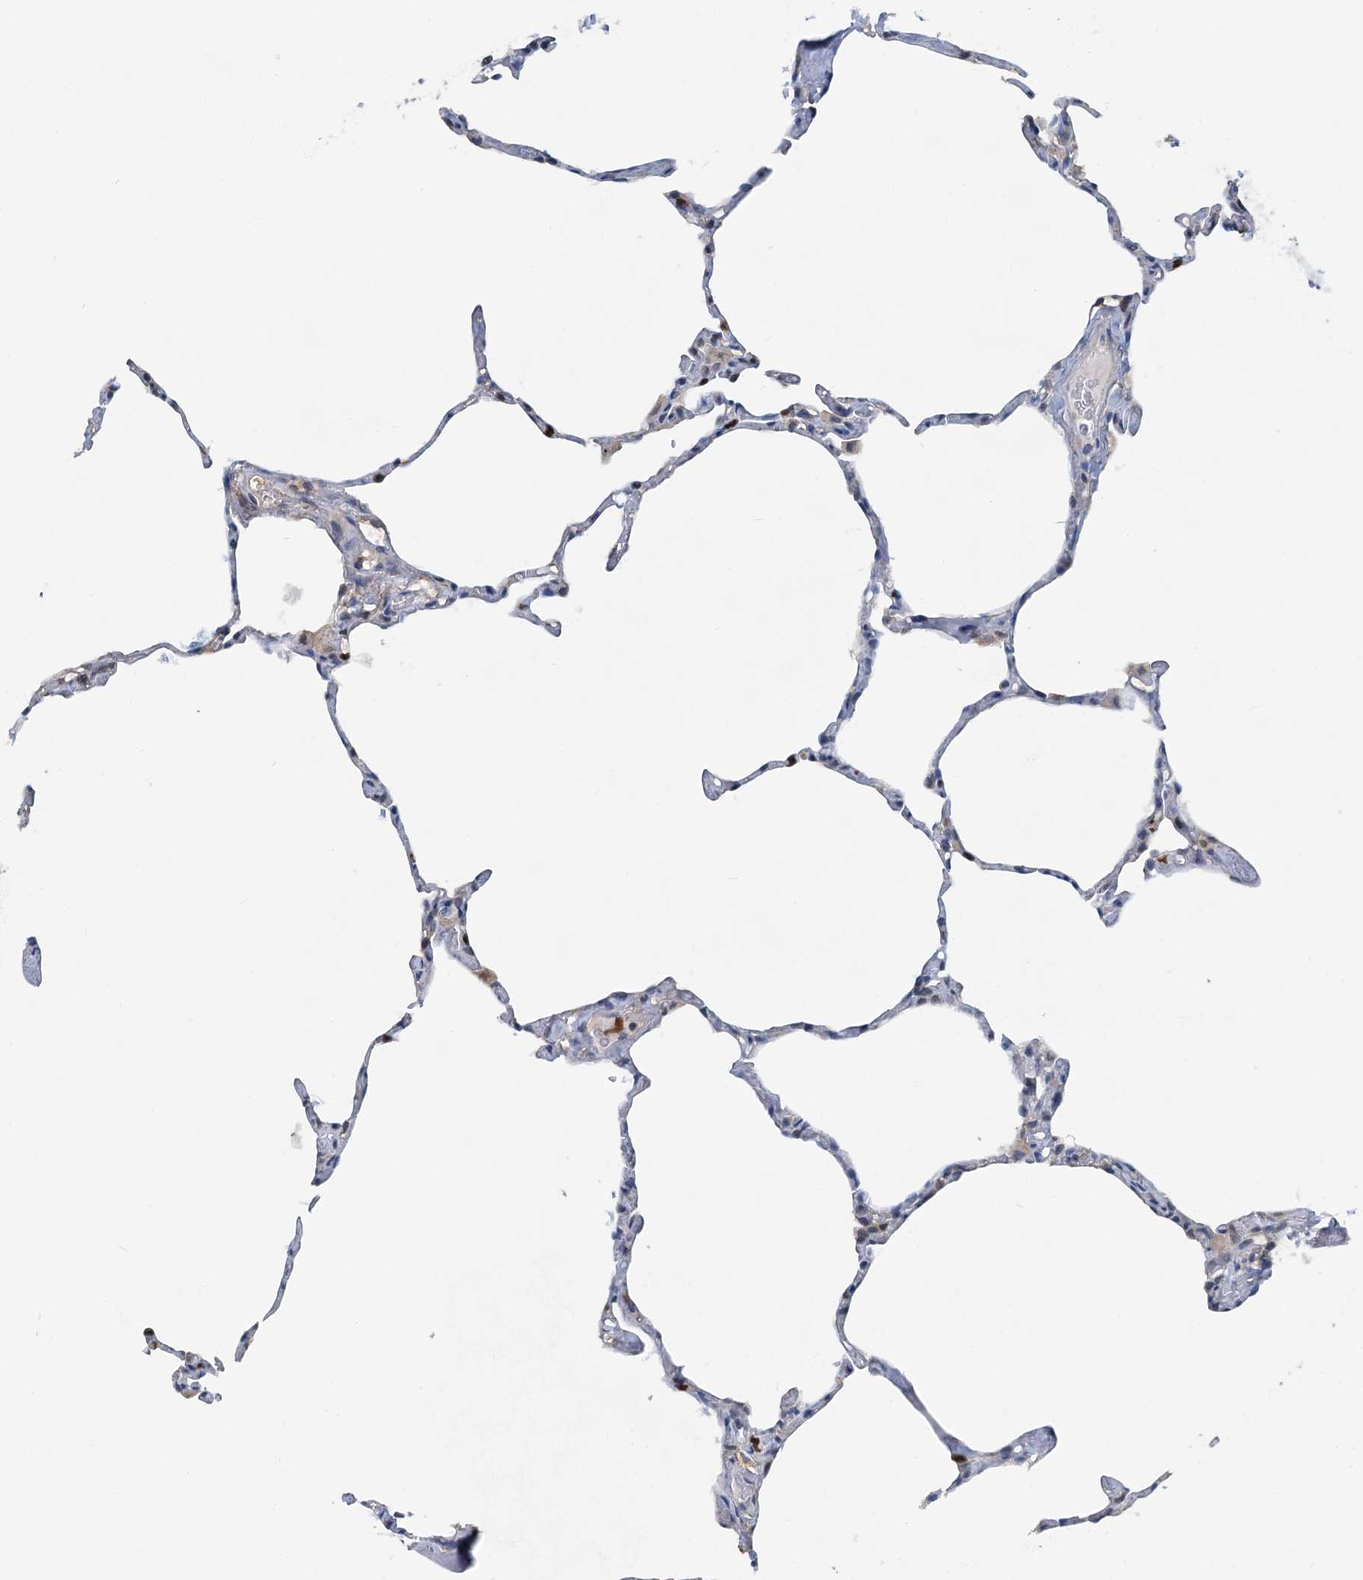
{"staining": {"intensity": "moderate", "quantity": "<25%", "location": "cytoplasmic/membranous"}, "tissue": "lung", "cell_type": "Alveolar cells", "image_type": "normal", "snomed": [{"axis": "morphology", "description": "Normal tissue, NOS"}, {"axis": "topography", "description": "Lung"}], "caption": "Brown immunohistochemical staining in normal human lung exhibits moderate cytoplasmic/membranous expression in approximately <25% of alveolar cells.", "gene": "GPI", "patient": {"sex": "male", "age": 65}}